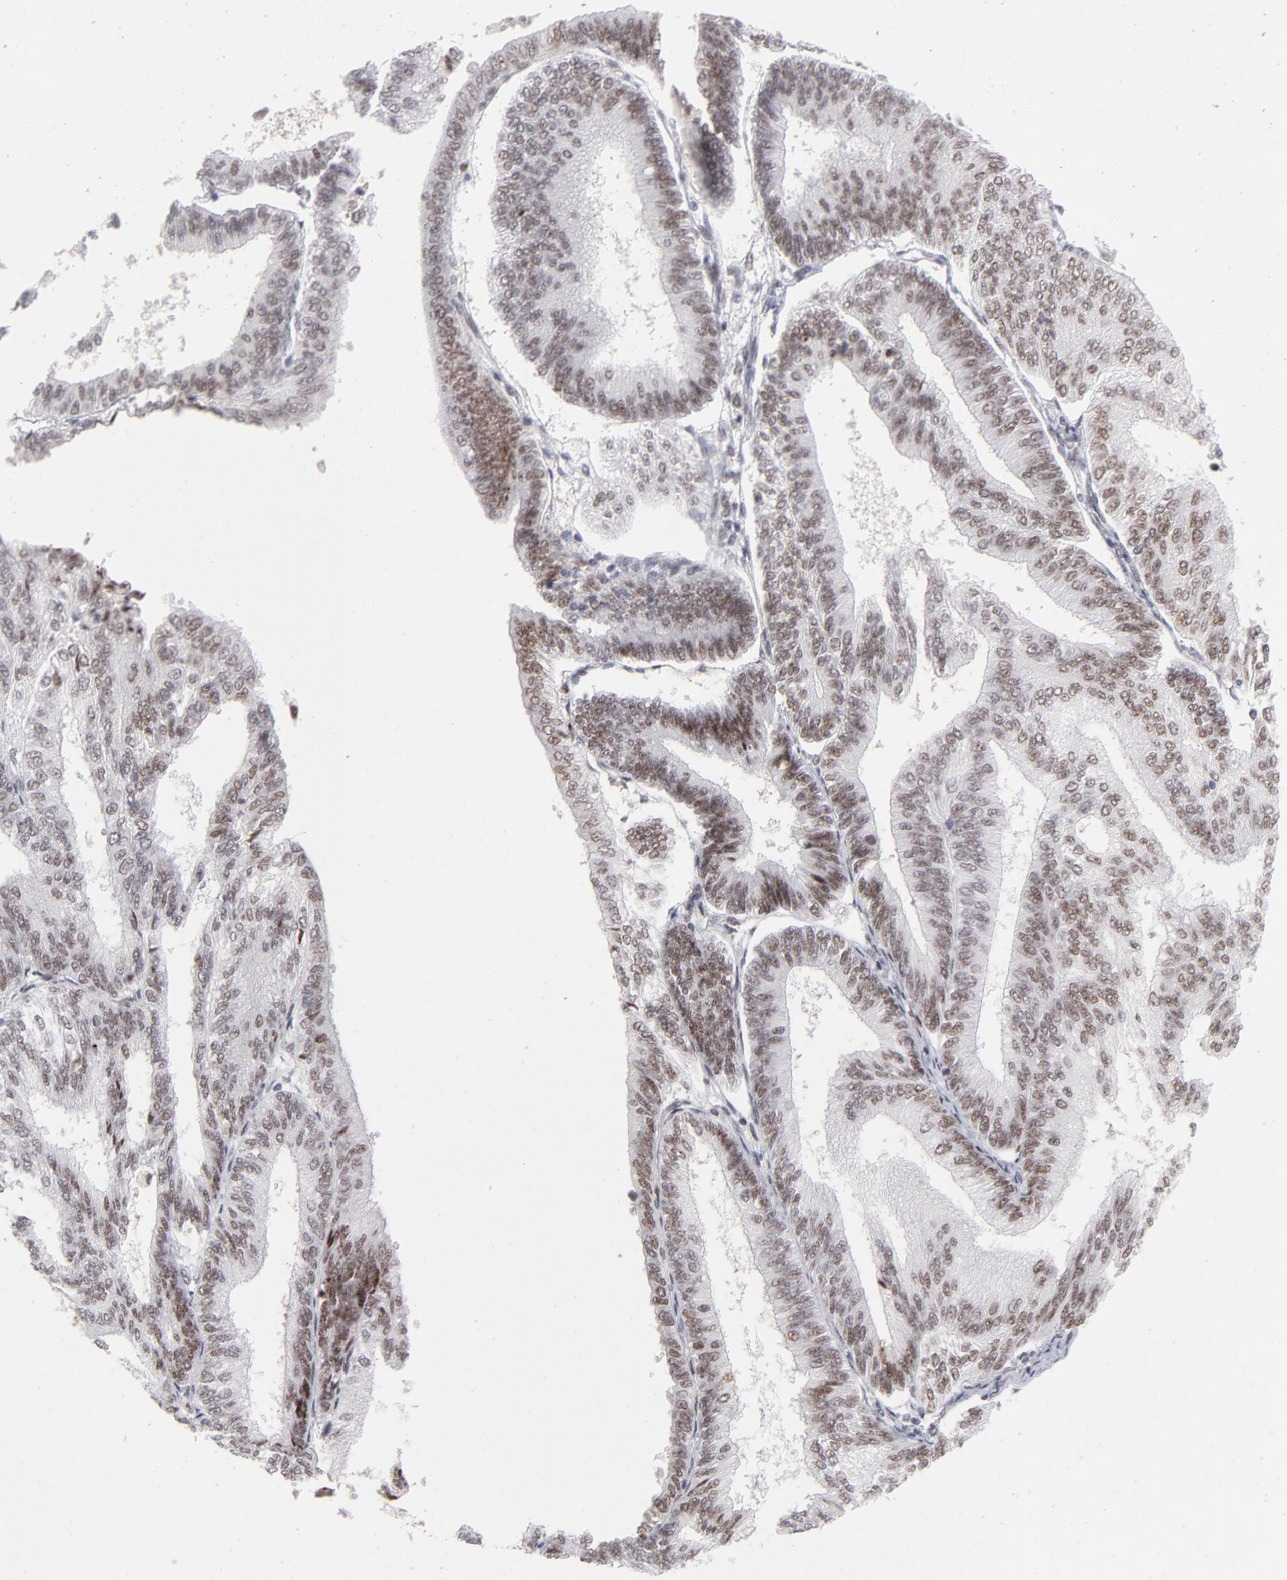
{"staining": {"intensity": "weak", "quantity": ">75%", "location": "nuclear"}, "tissue": "endometrial cancer", "cell_type": "Tumor cells", "image_type": "cancer", "snomed": [{"axis": "morphology", "description": "Adenocarcinoma, NOS"}, {"axis": "topography", "description": "Endometrium"}], "caption": "An image of endometrial adenocarcinoma stained for a protein shows weak nuclear brown staining in tumor cells. The staining was performed using DAB, with brown indicating positive protein expression. Nuclei are stained blue with hematoxylin.", "gene": "CCR2", "patient": {"sex": "female", "age": 55}}